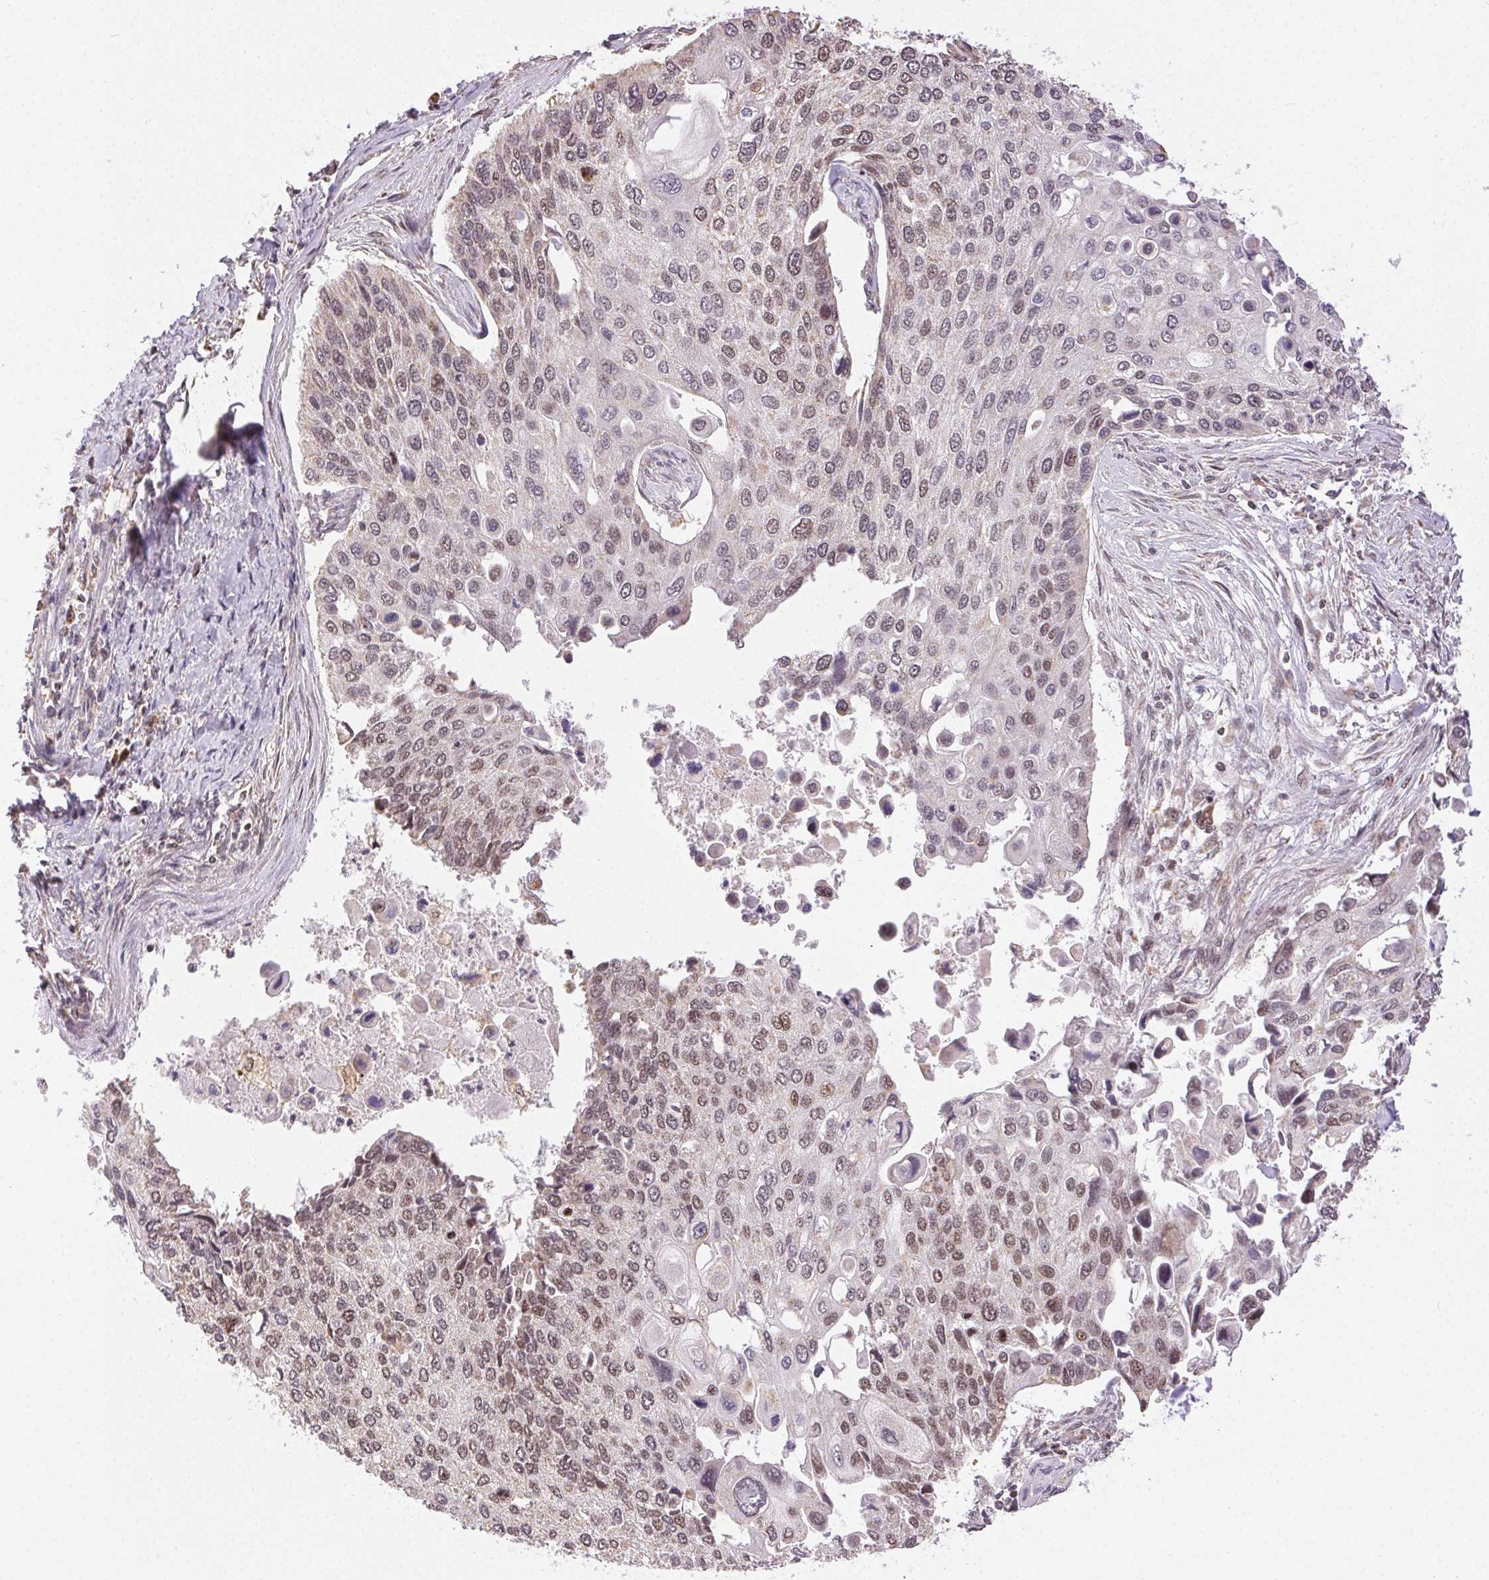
{"staining": {"intensity": "weak", "quantity": "25%-75%", "location": "nuclear"}, "tissue": "lung cancer", "cell_type": "Tumor cells", "image_type": "cancer", "snomed": [{"axis": "morphology", "description": "Squamous cell carcinoma, NOS"}, {"axis": "morphology", "description": "Squamous cell carcinoma, metastatic, NOS"}, {"axis": "topography", "description": "Lung"}], "caption": "Immunohistochemical staining of human squamous cell carcinoma (lung) demonstrates weak nuclear protein expression in approximately 25%-75% of tumor cells. The protein is stained brown, and the nuclei are stained in blue (DAB (3,3'-diaminobenzidine) IHC with brightfield microscopy, high magnification).", "gene": "PIWIL4", "patient": {"sex": "male", "age": 63}}